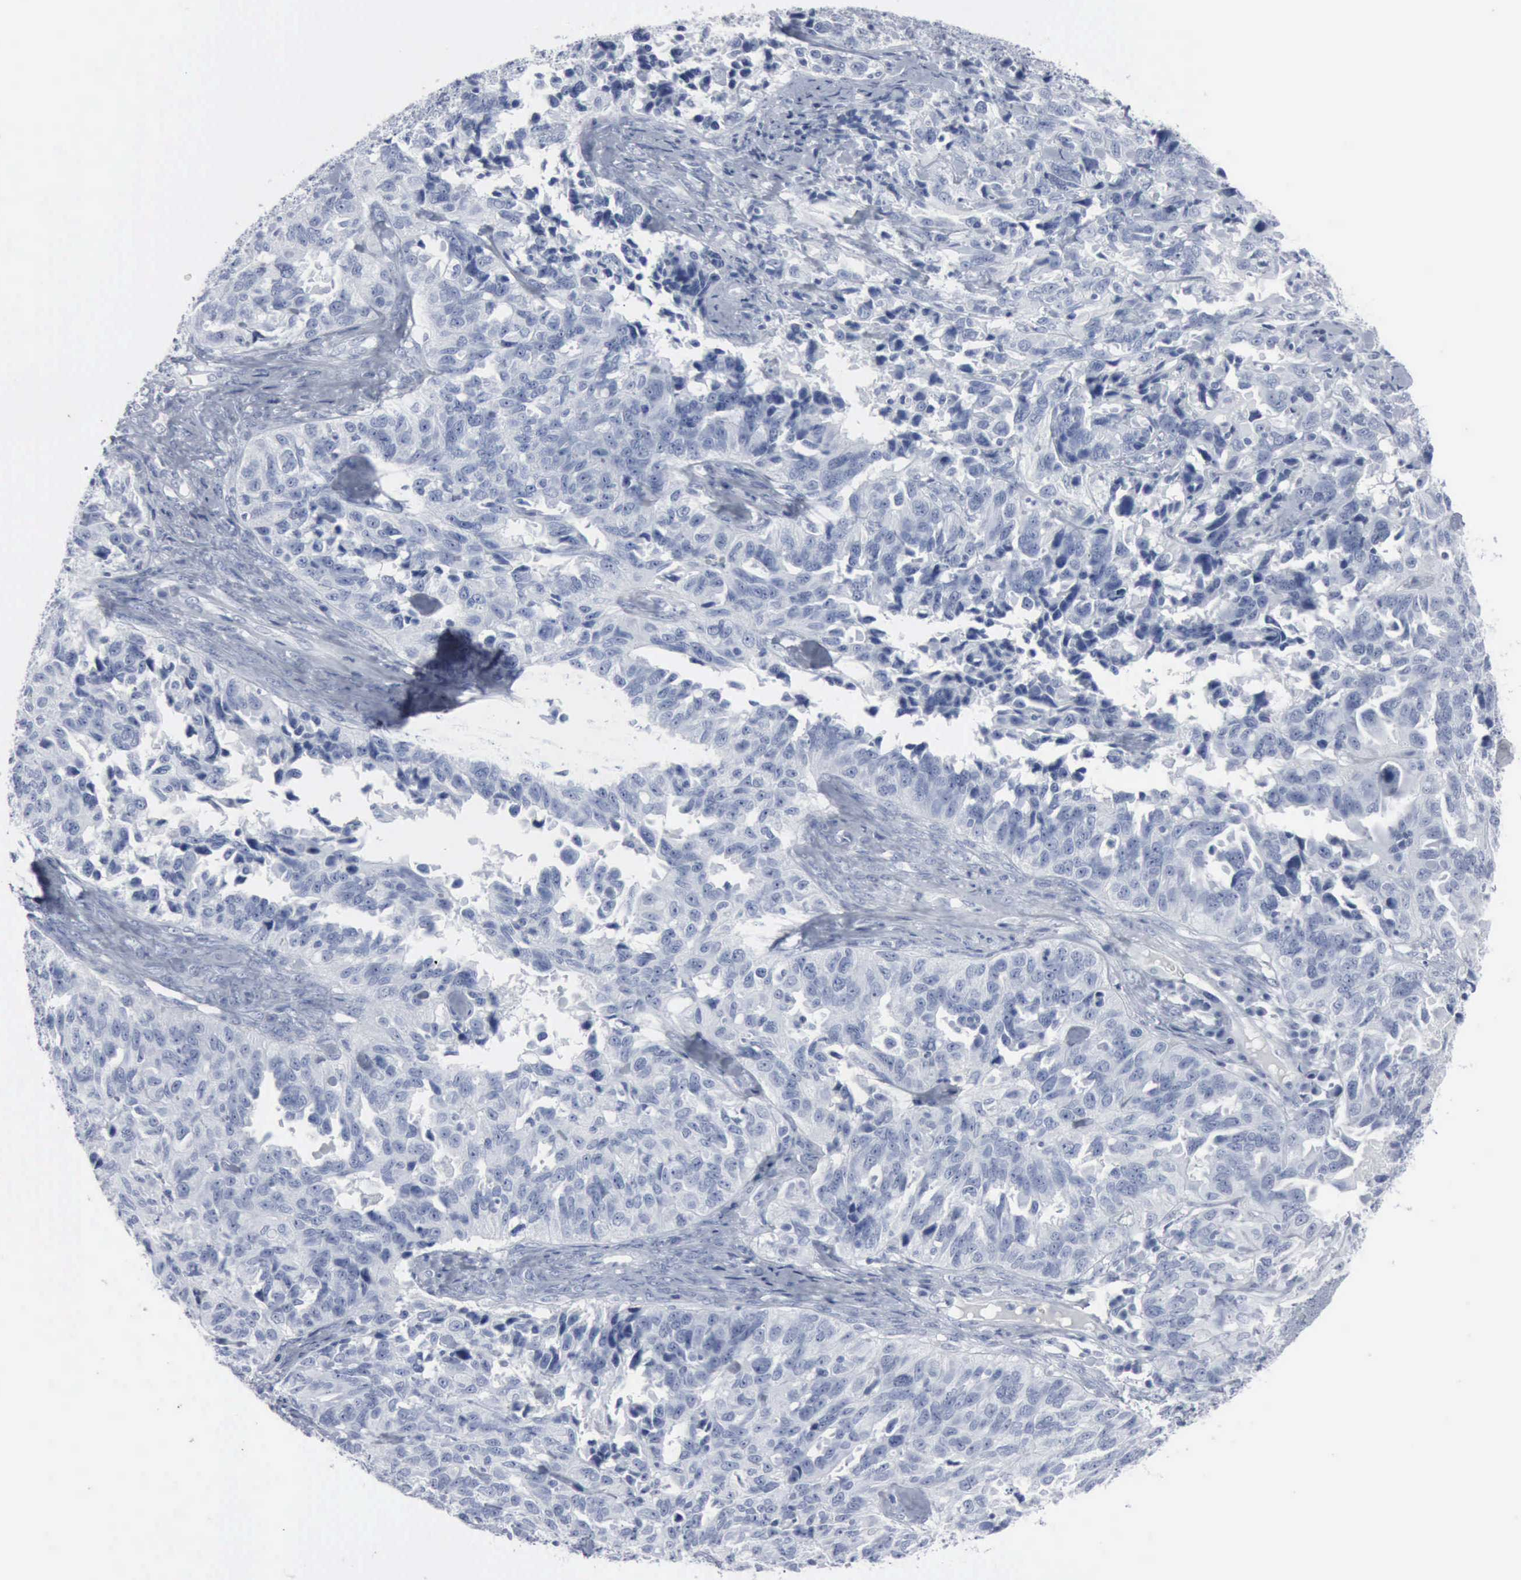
{"staining": {"intensity": "negative", "quantity": "none", "location": "none"}, "tissue": "ovarian cancer", "cell_type": "Tumor cells", "image_type": "cancer", "snomed": [{"axis": "morphology", "description": "Cystadenocarcinoma, serous, NOS"}, {"axis": "topography", "description": "Ovary"}], "caption": "Tumor cells are negative for brown protein staining in ovarian serous cystadenocarcinoma.", "gene": "DMD", "patient": {"sex": "female", "age": 82}}